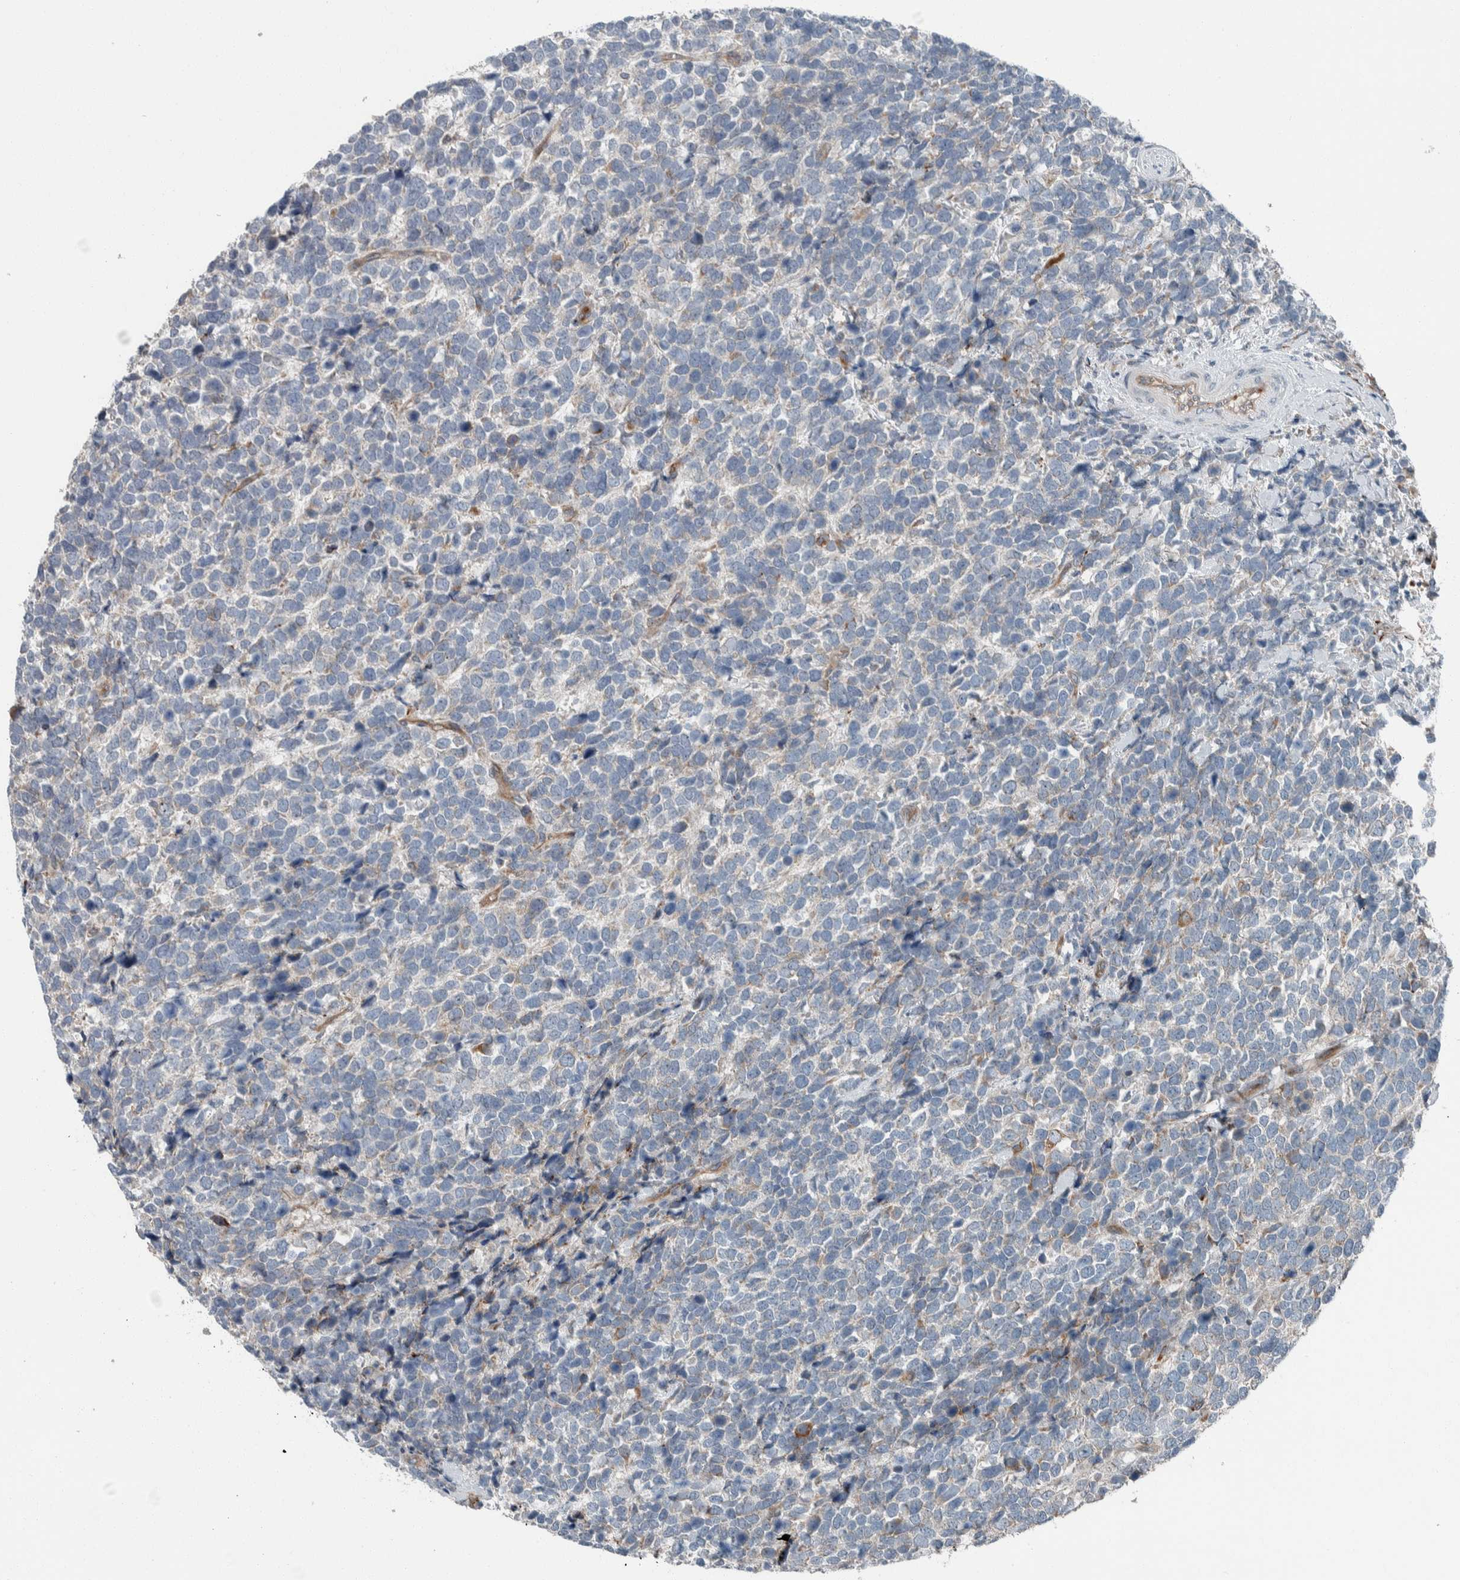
{"staining": {"intensity": "negative", "quantity": "none", "location": "none"}, "tissue": "urothelial cancer", "cell_type": "Tumor cells", "image_type": "cancer", "snomed": [{"axis": "morphology", "description": "Urothelial carcinoma, High grade"}, {"axis": "topography", "description": "Urinary bladder"}], "caption": "Histopathology image shows no significant protein staining in tumor cells of high-grade urothelial carcinoma.", "gene": "USP25", "patient": {"sex": "female", "age": 82}}